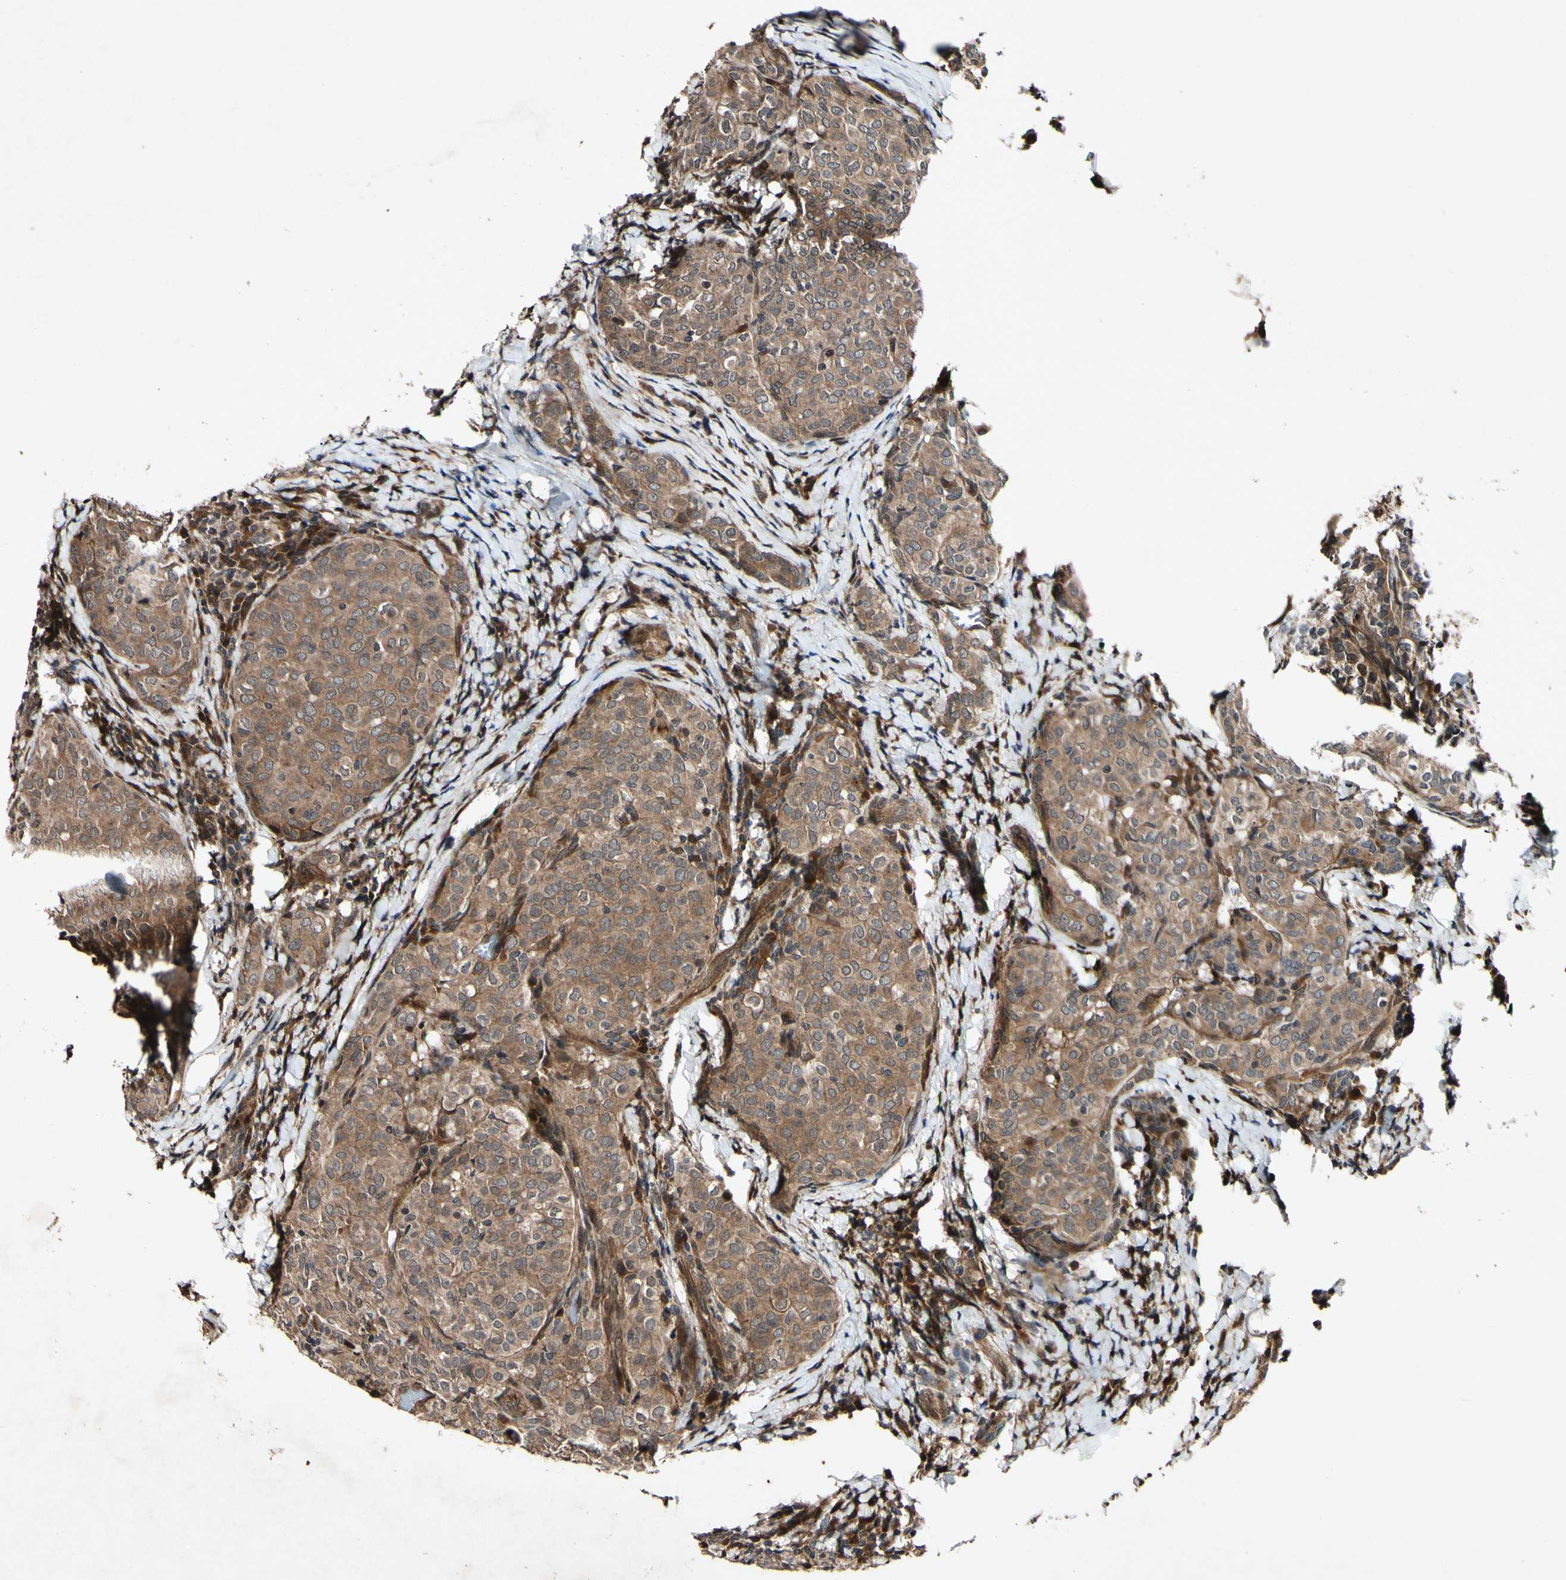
{"staining": {"intensity": "moderate", "quantity": ">75%", "location": "cytoplasmic/membranous"}, "tissue": "thyroid cancer", "cell_type": "Tumor cells", "image_type": "cancer", "snomed": [{"axis": "morphology", "description": "Normal tissue, NOS"}, {"axis": "morphology", "description": "Papillary adenocarcinoma, NOS"}, {"axis": "topography", "description": "Thyroid gland"}], "caption": "Moderate cytoplasmic/membranous expression is seen in about >75% of tumor cells in thyroid cancer (papillary adenocarcinoma). Using DAB (3,3'-diaminobenzidine) (brown) and hematoxylin (blue) stains, captured at high magnification using brightfield microscopy.", "gene": "CSNK1E", "patient": {"sex": "female", "age": 30}}